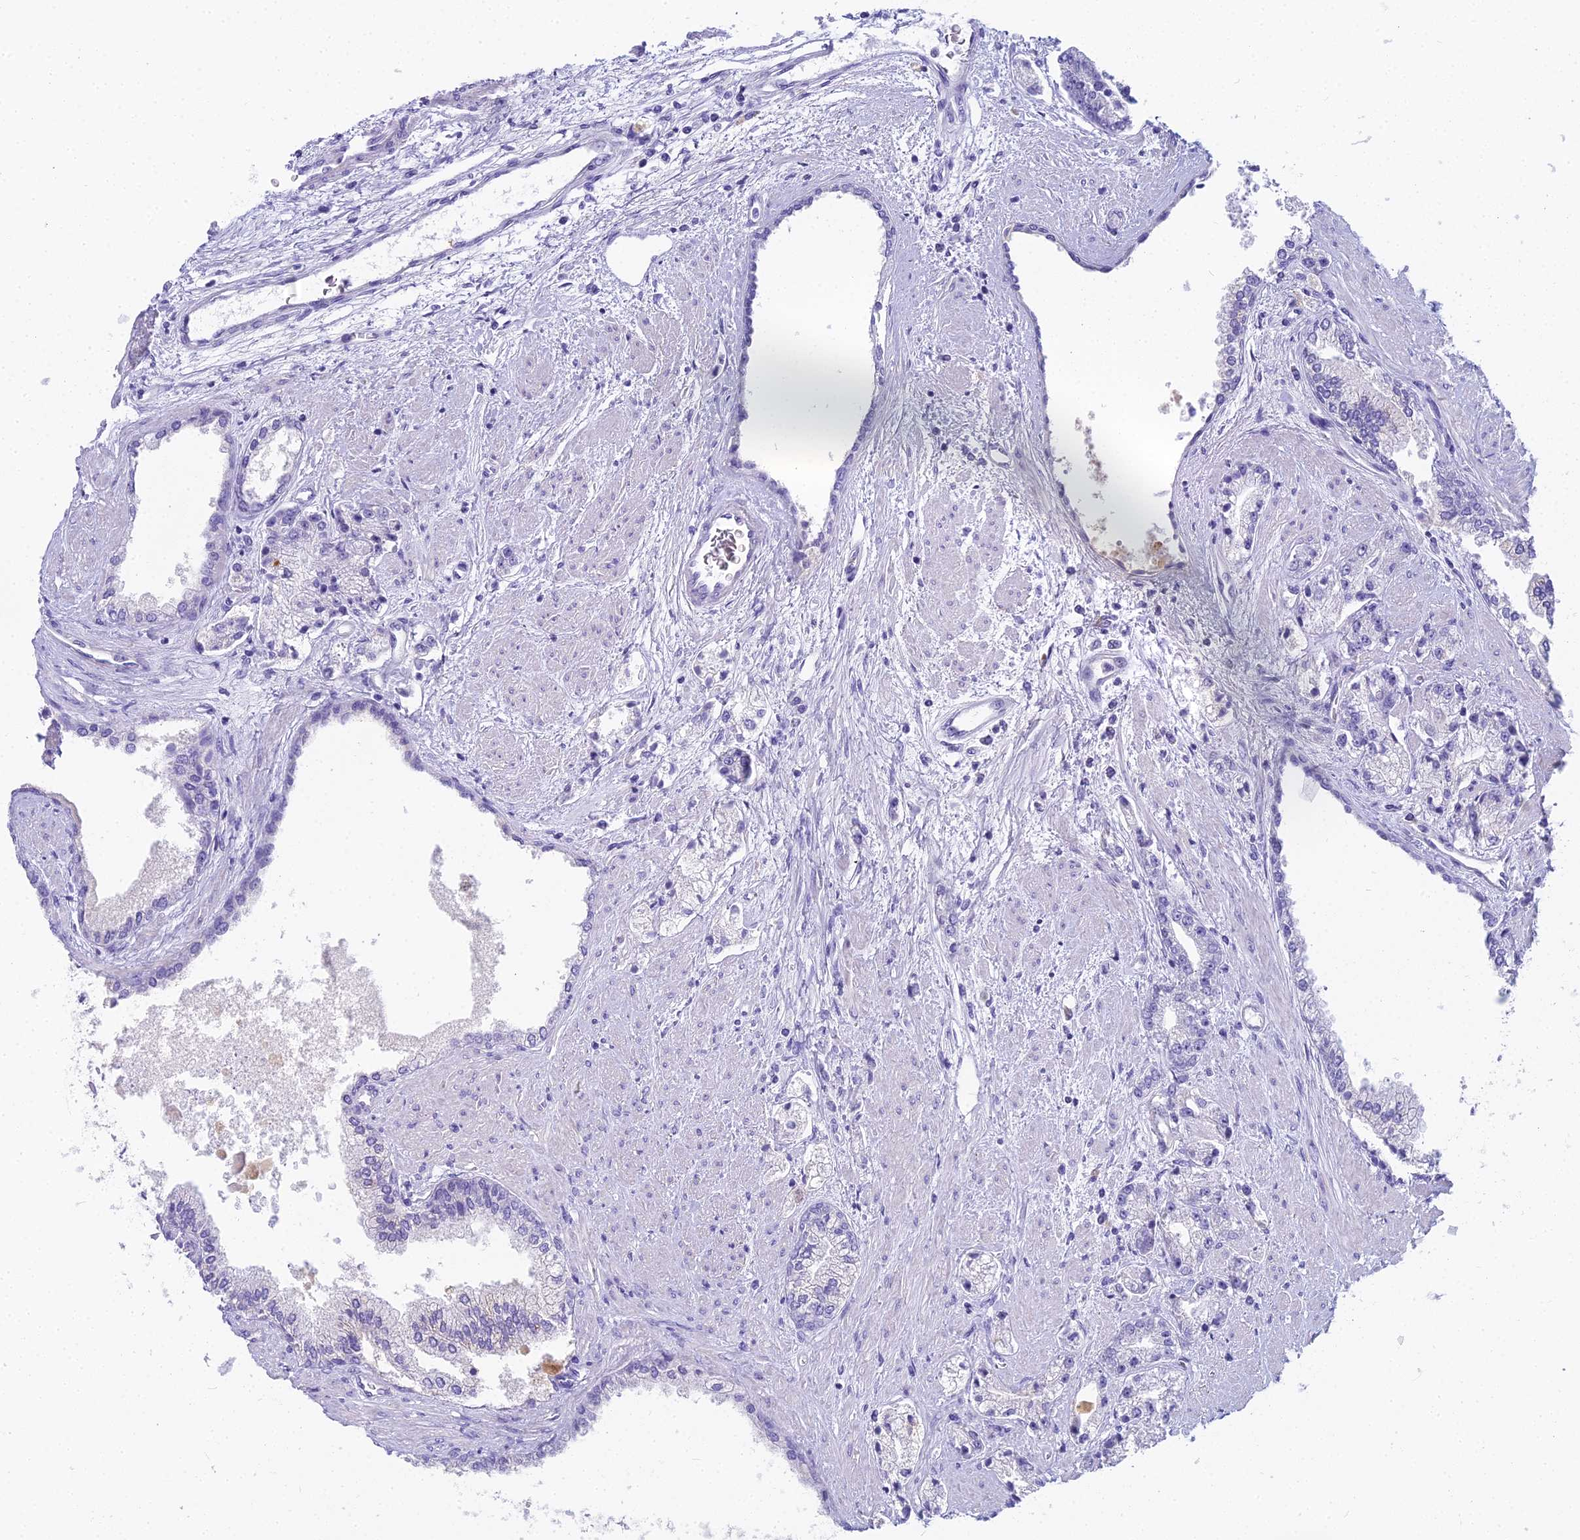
{"staining": {"intensity": "negative", "quantity": "none", "location": "none"}, "tissue": "prostate cancer", "cell_type": "Tumor cells", "image_type": "cancer", "snomed": [{"axis": "morphology", "description": "Adenocarcinoma, High grade"}, {"axis": "topography", "description": "Prostate"}], "caption": "This is an IHC micrograph of human prostate cancer. There is no staining in tumor cells.", "gene": "UNC80", "patient": {"sex": "male", "age": 67}}